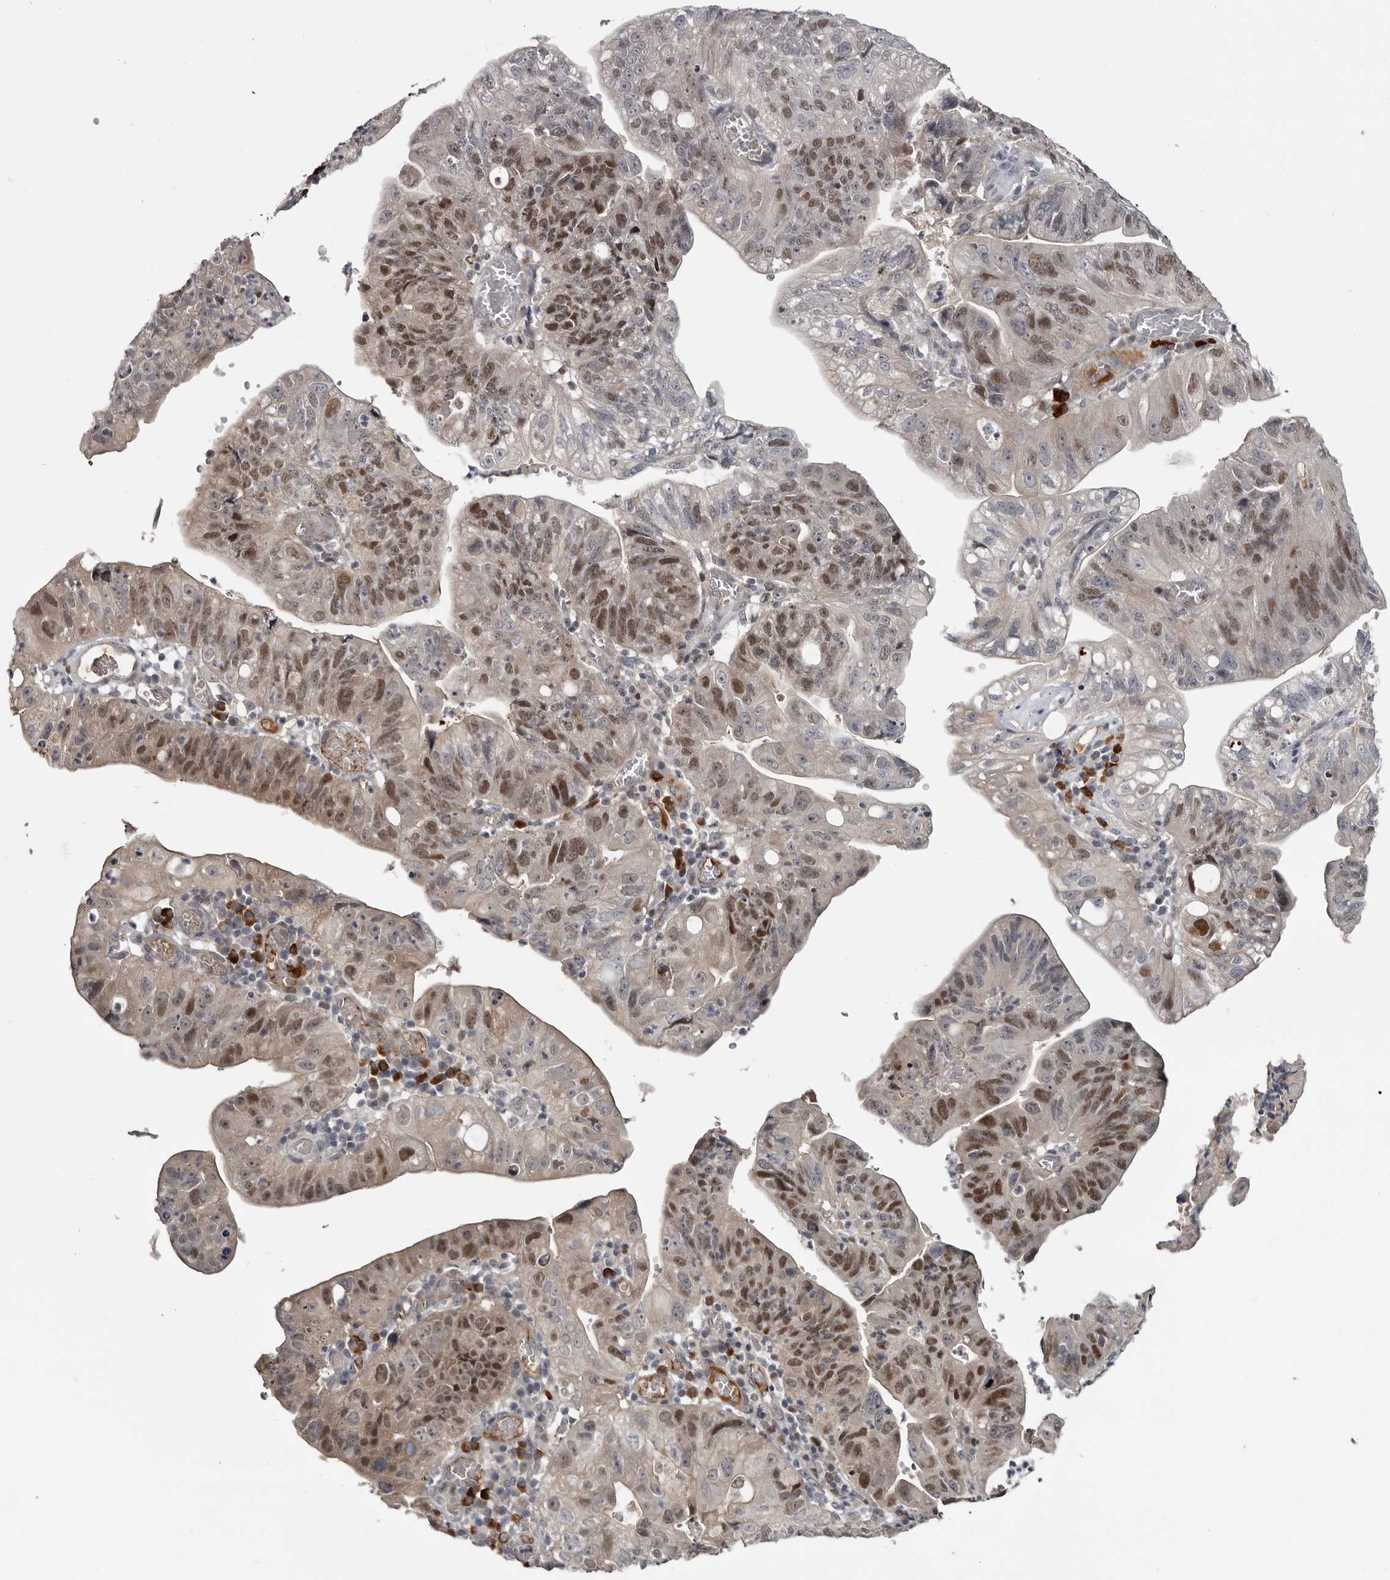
{"staining": {"intensity": "moderate", "quantity": ">75%", "location": "nuclear"}, "tissue": "stomach cancer", "cell_type": "Tumor cells", "image_type": "cancer", "snomed": [{"axis": "morphology", "description": "Adenocarcinoma, NOS"}, {"axis": "topography", "description": "Stomach"}], "caption": "There is medium levels of moderate nuclear expression in tumor cells of stomach adenocarcinoma, as demonstrated by immunohistochemical staining (brown color).", "gene": "ZNF277", "patient": {"sex": "male", "age": 59}}